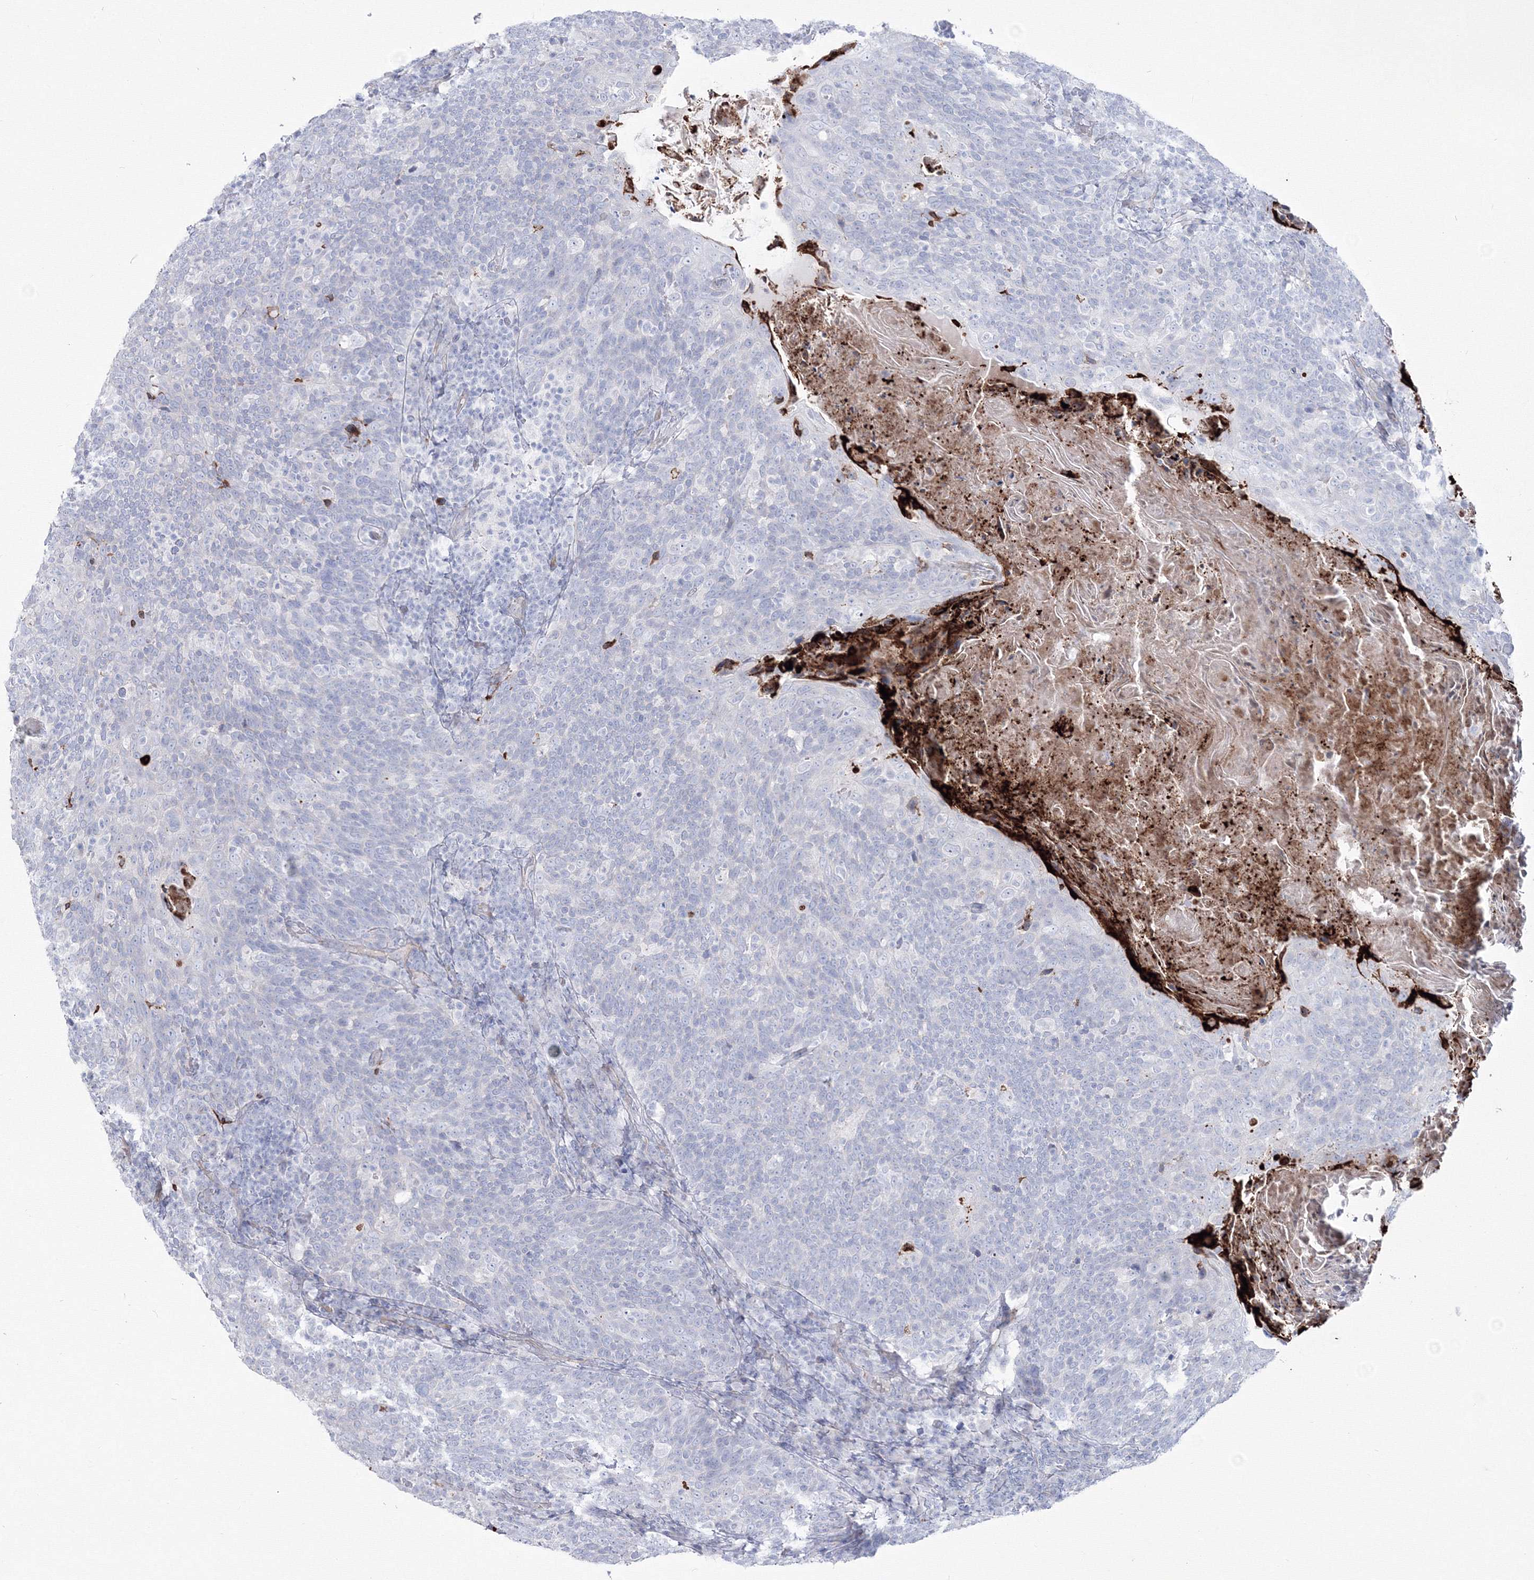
{"staining": {"intensity": "negative", "quantity": "none", "location": "none"}, "tissue": "head and neck cancer", "cell_type": "Tumor cells", "image_type": "cancer", "snomed": [{"axis": "morphology", "description": "Squamous cell carcinoma, NOS"}, {"axis": "morphology", "description": "Squamous cell carcinoma, metastatic, NOS"}, {"axis": "topography", "description": "Lymph node"}, {"axis": "topography", "description": "Head-Neck"}], "caption": "Tumor cells show no significant protein expression in head and neck cancer (squamous cell carcinoma).", "gene": "HYAL2", "patient": {"sex": "male", "age": 62}}